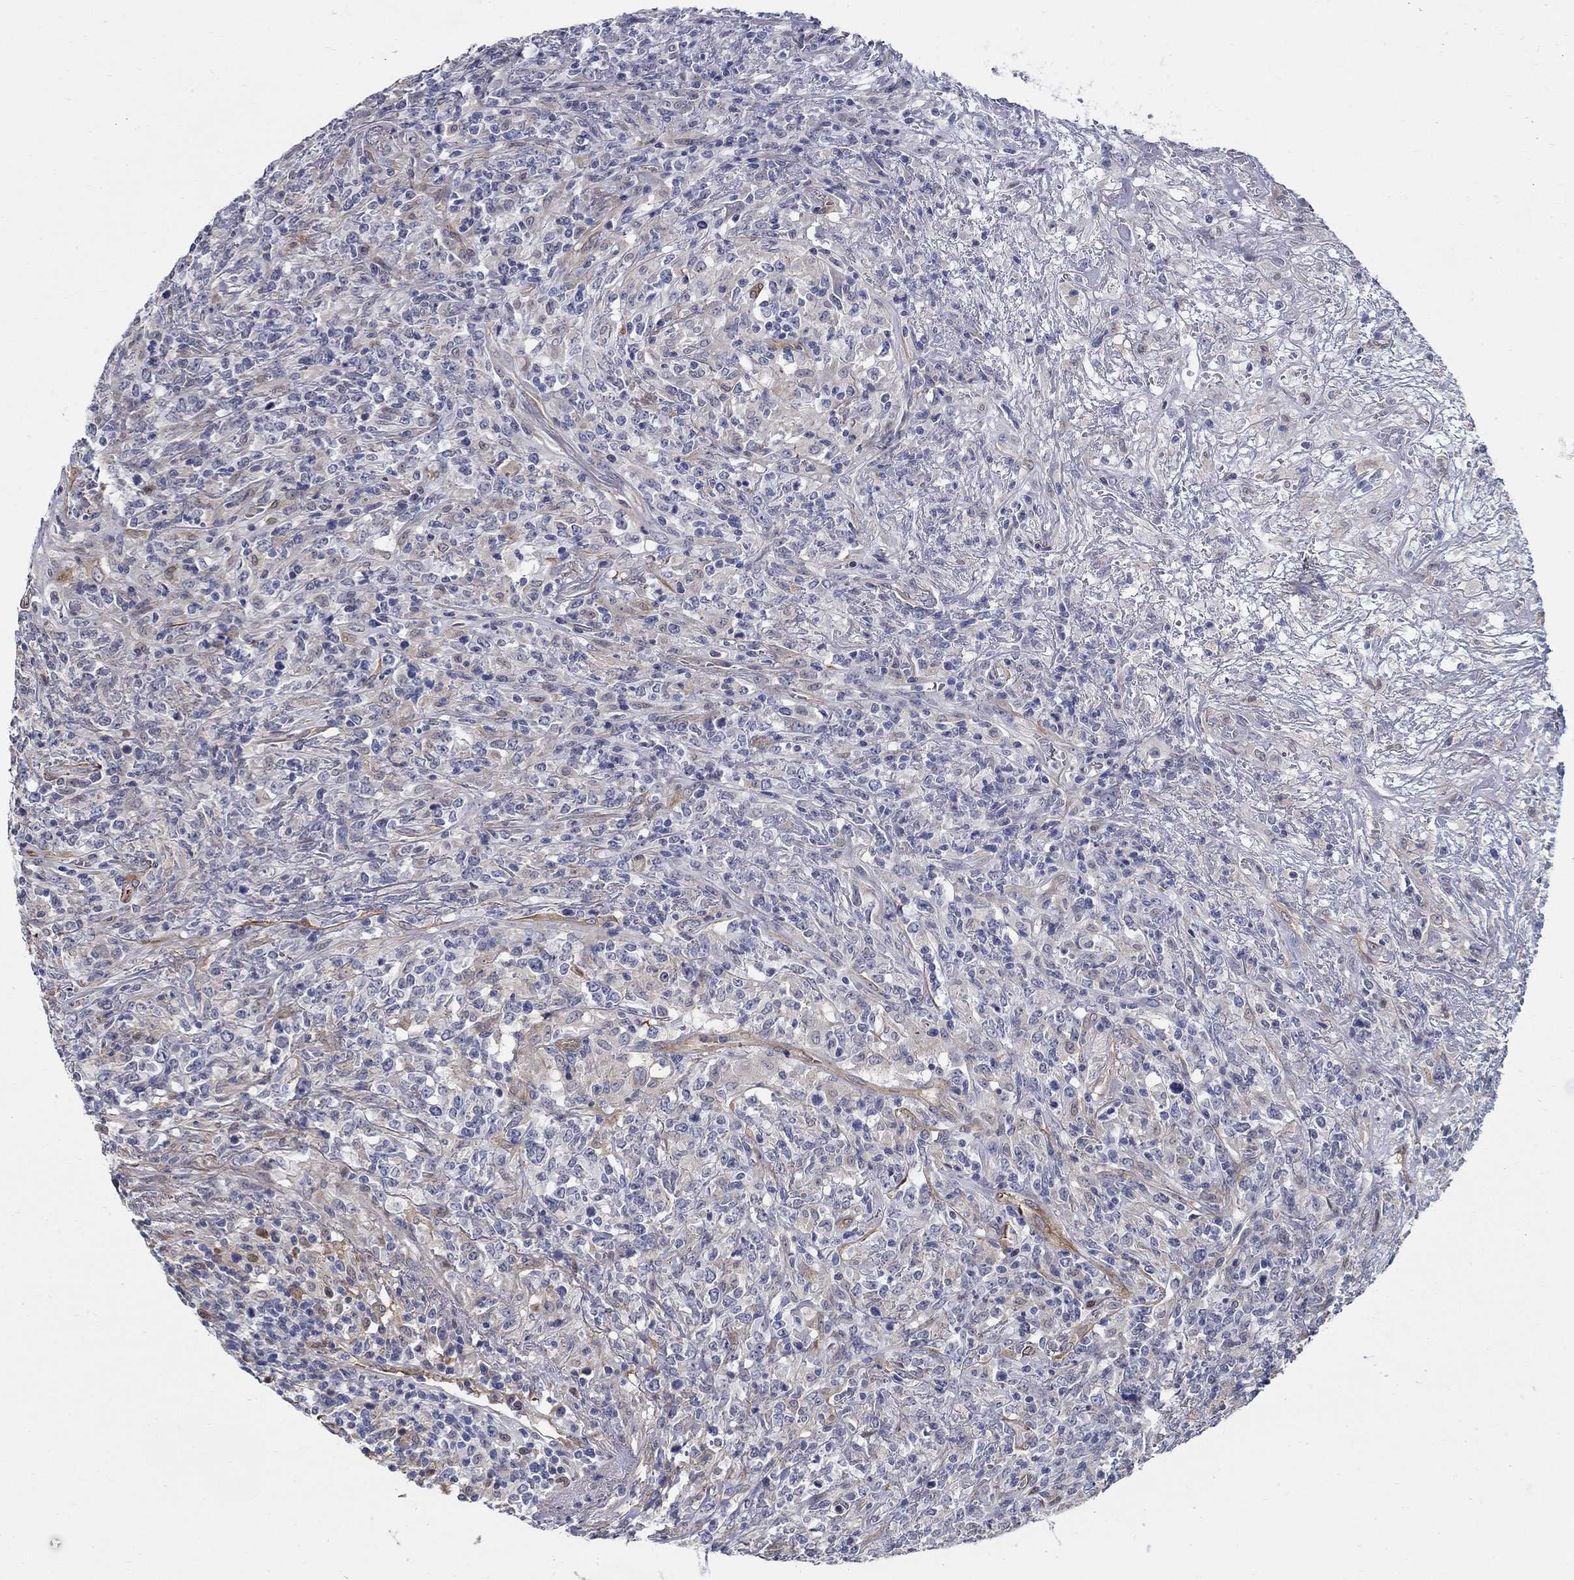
{"staining": {"intensity": "negative", "quantity": "none", "location": "none"}, "tissue": "lymphoma", "cell_type": "Tumor cells", "image_type": "cancer", "snomed": [{"axis": "morphology", "description": "Malignant lymphoma, non-Hodgkin's type, High grade"}, {"axis": "topography", "description": "Lung"}], "caption": "The photomicrograph displays no significant staining in tumor cells of malignant lymphoma, non-Hodgkin's type (high-grade).", "gene": "C16orf46", "patient": {"sex": "male", "age": 79}}